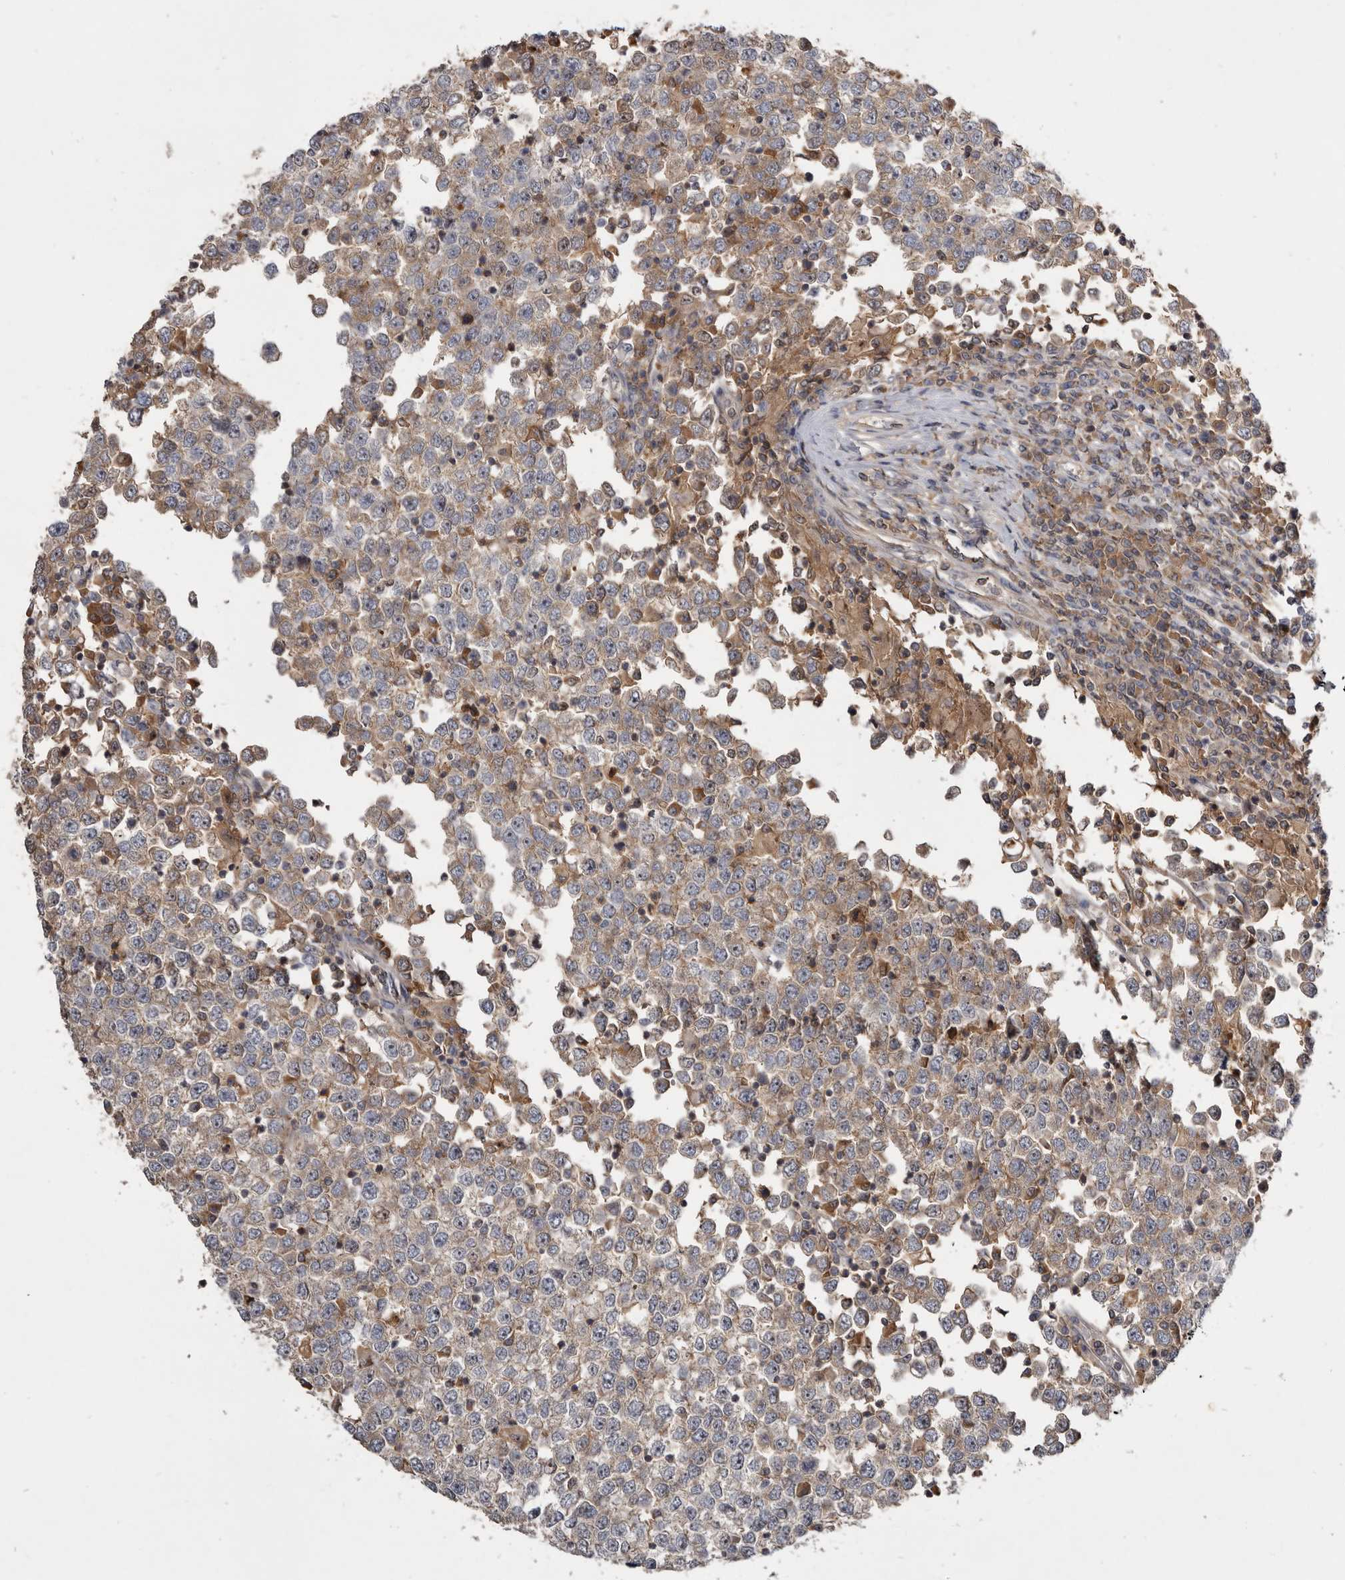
{"staining": {"intensity": "moderate", "quantity": ">75%", "location": "cytoplasmic/membranous"}, "tissue": "testis cancer", "cell_type": "Tumor cells", "image_type": "cancer", "snomed": [{"axis": "morphology", "description": "Seminoma, NOS"}, {"axis": "topography", "description": "Testis"}], "caption": "Testis cancer stained with a brown dye reveals moderate cytoplasmic/membranous positive staining in about >75% of tumor cells.", "gene": "TTC39A", "patient": {"sex": "male", "age": 65}}